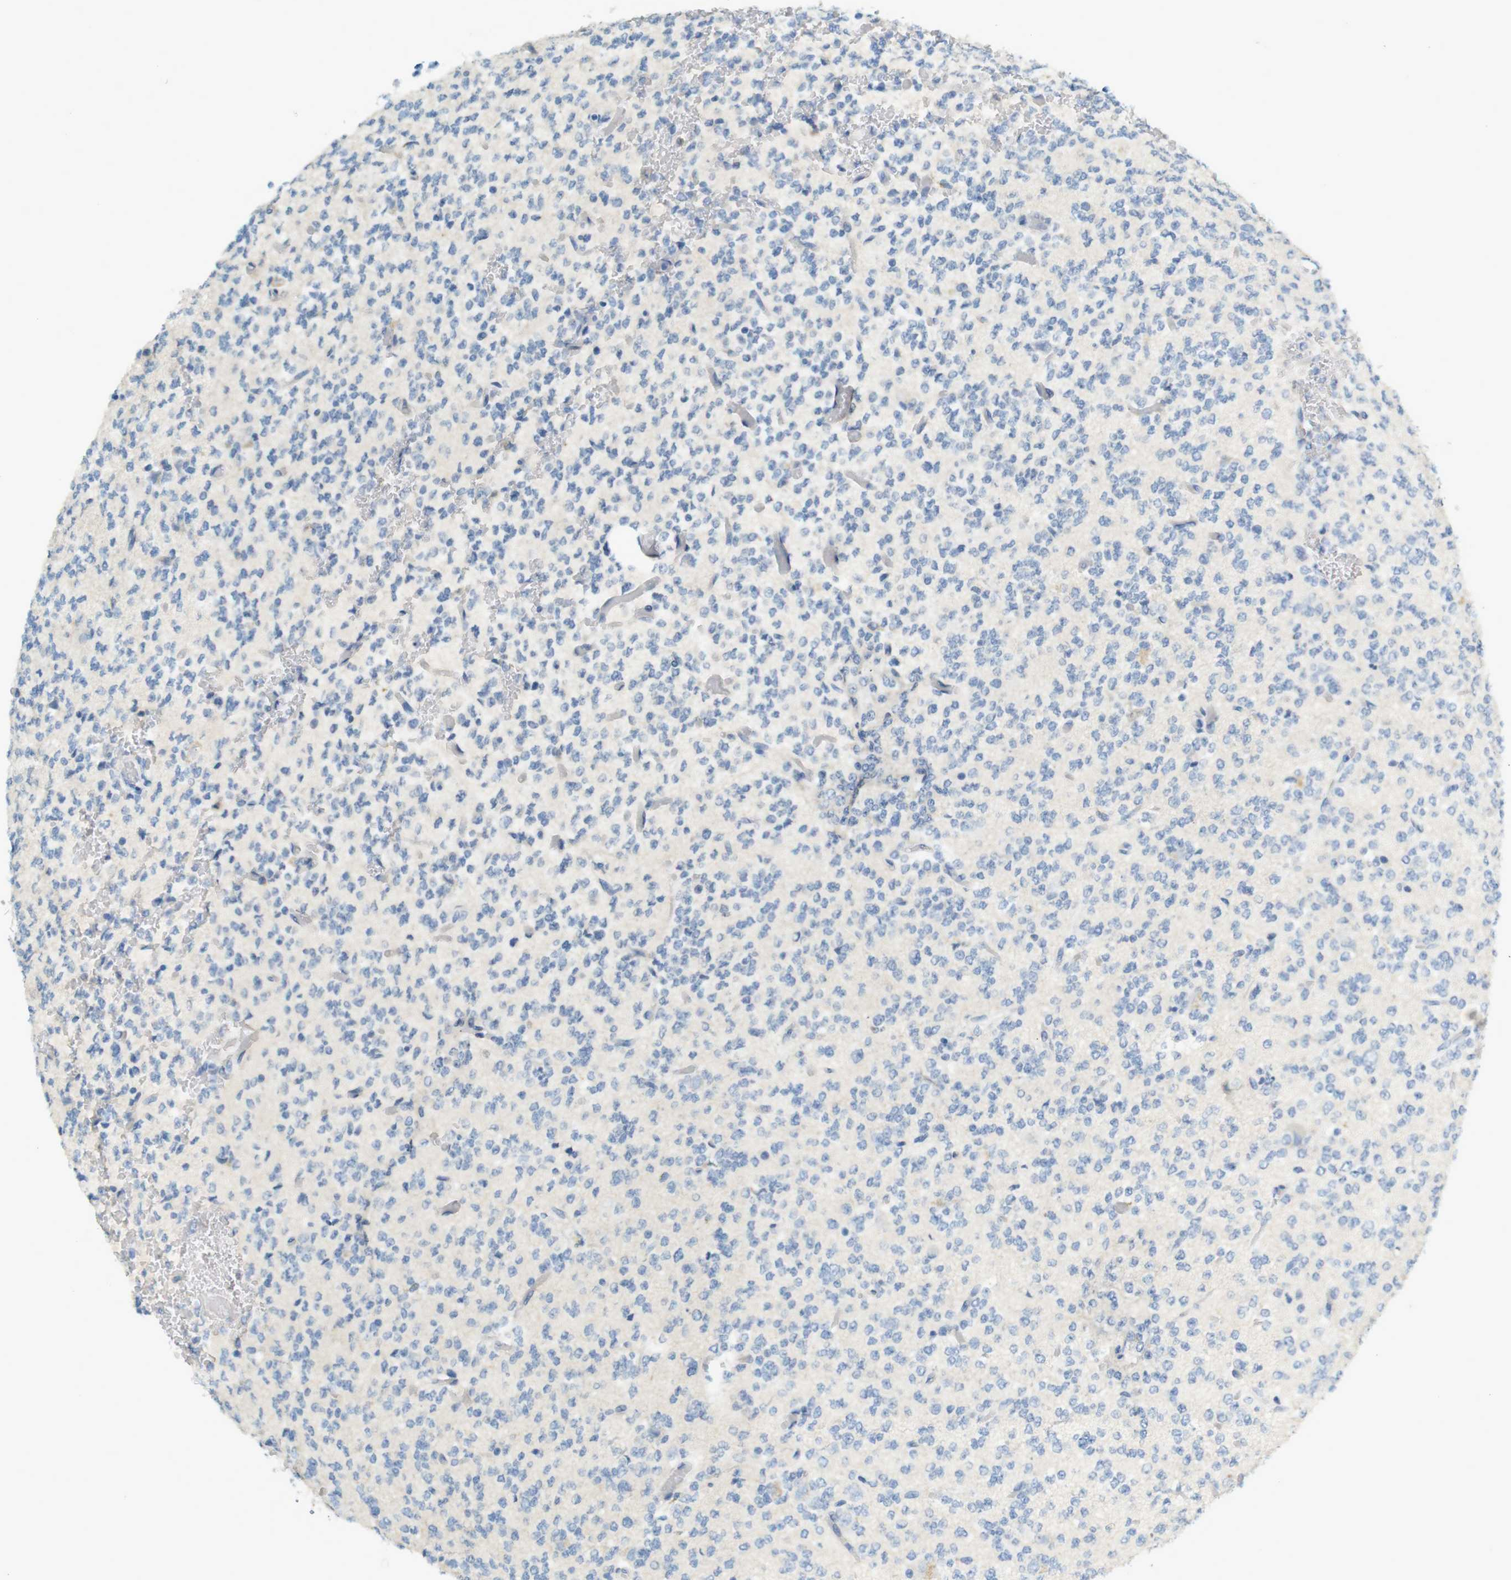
{"staining": {"intensity": "negative", "quantity": "none", "location": "none"}, "tissue": "glioma", "cell_type": "Tumor cells", "image_type": "cancer", "snomed": [{"axis": "morphology", "description": "Glioma, malignant, Low grade"}, {"axis": "topography", "description": "Brain"}], "caption": "Tumor cells are negative for protein expression in human malignant glioma (low-grade).", "gene": "LRRK2", "patient": {"sex": "male", "age": 38}}